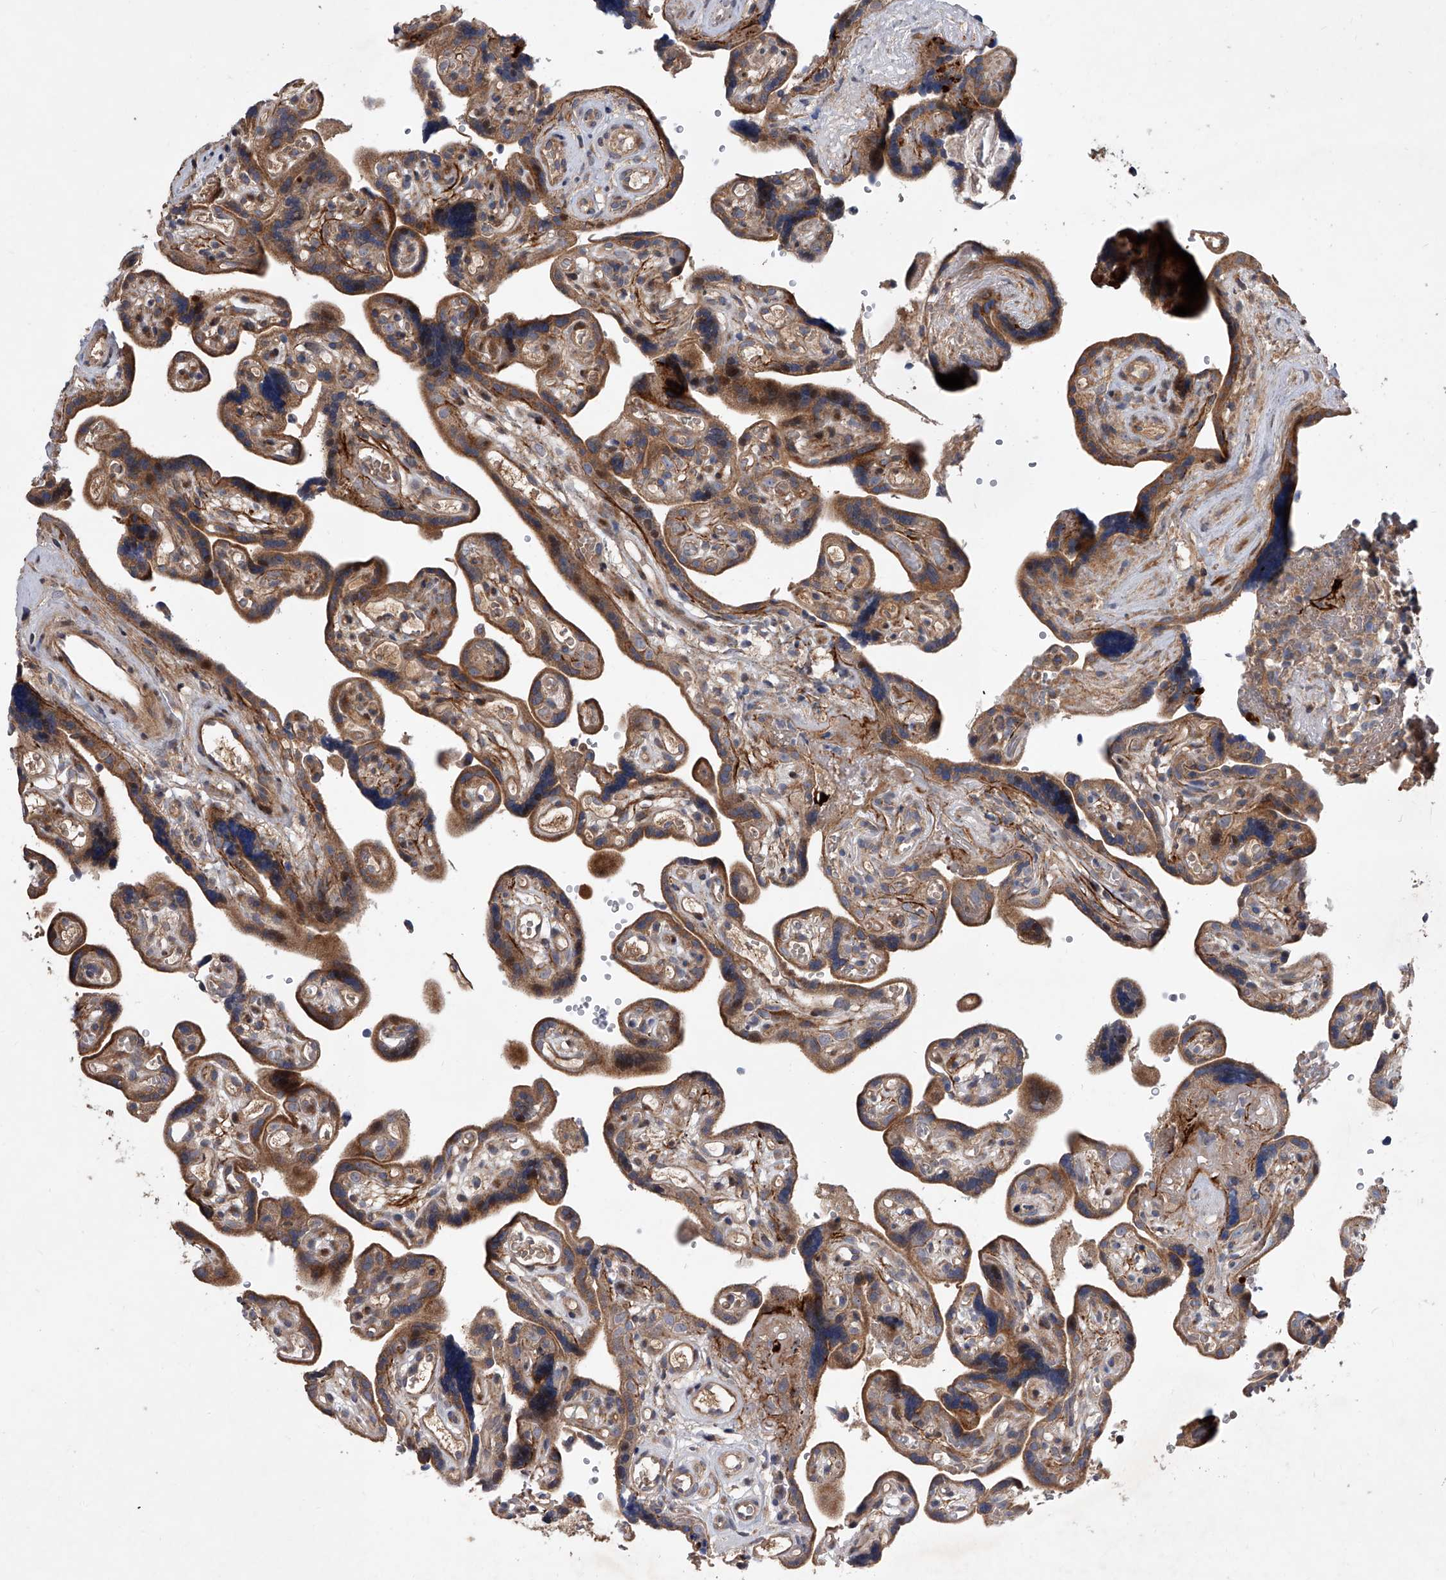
{"staining": {"intensity": "moderate", "quantity": ">75%", "location": "cytoplasmic/membranous"}, "tissue": "placenta", "cell_type": "Decidual cells", "image_type": "normal", "snomed": [{"axis": "morphology", "description": "Normal tissue, NOS"}, {"axis": "topography", "description": "Placenta"}], "caption": "Immunohistochemistry (IHC) (DAB (3,3'-diaminobenzidine)) staining of unremarkable placenta exhibits moderate cytoplasmic/membranous protein positivity in approximately >75% of decidual cells.", "gene": "USP47", "patient": {"sex": "female", "age": 30}}